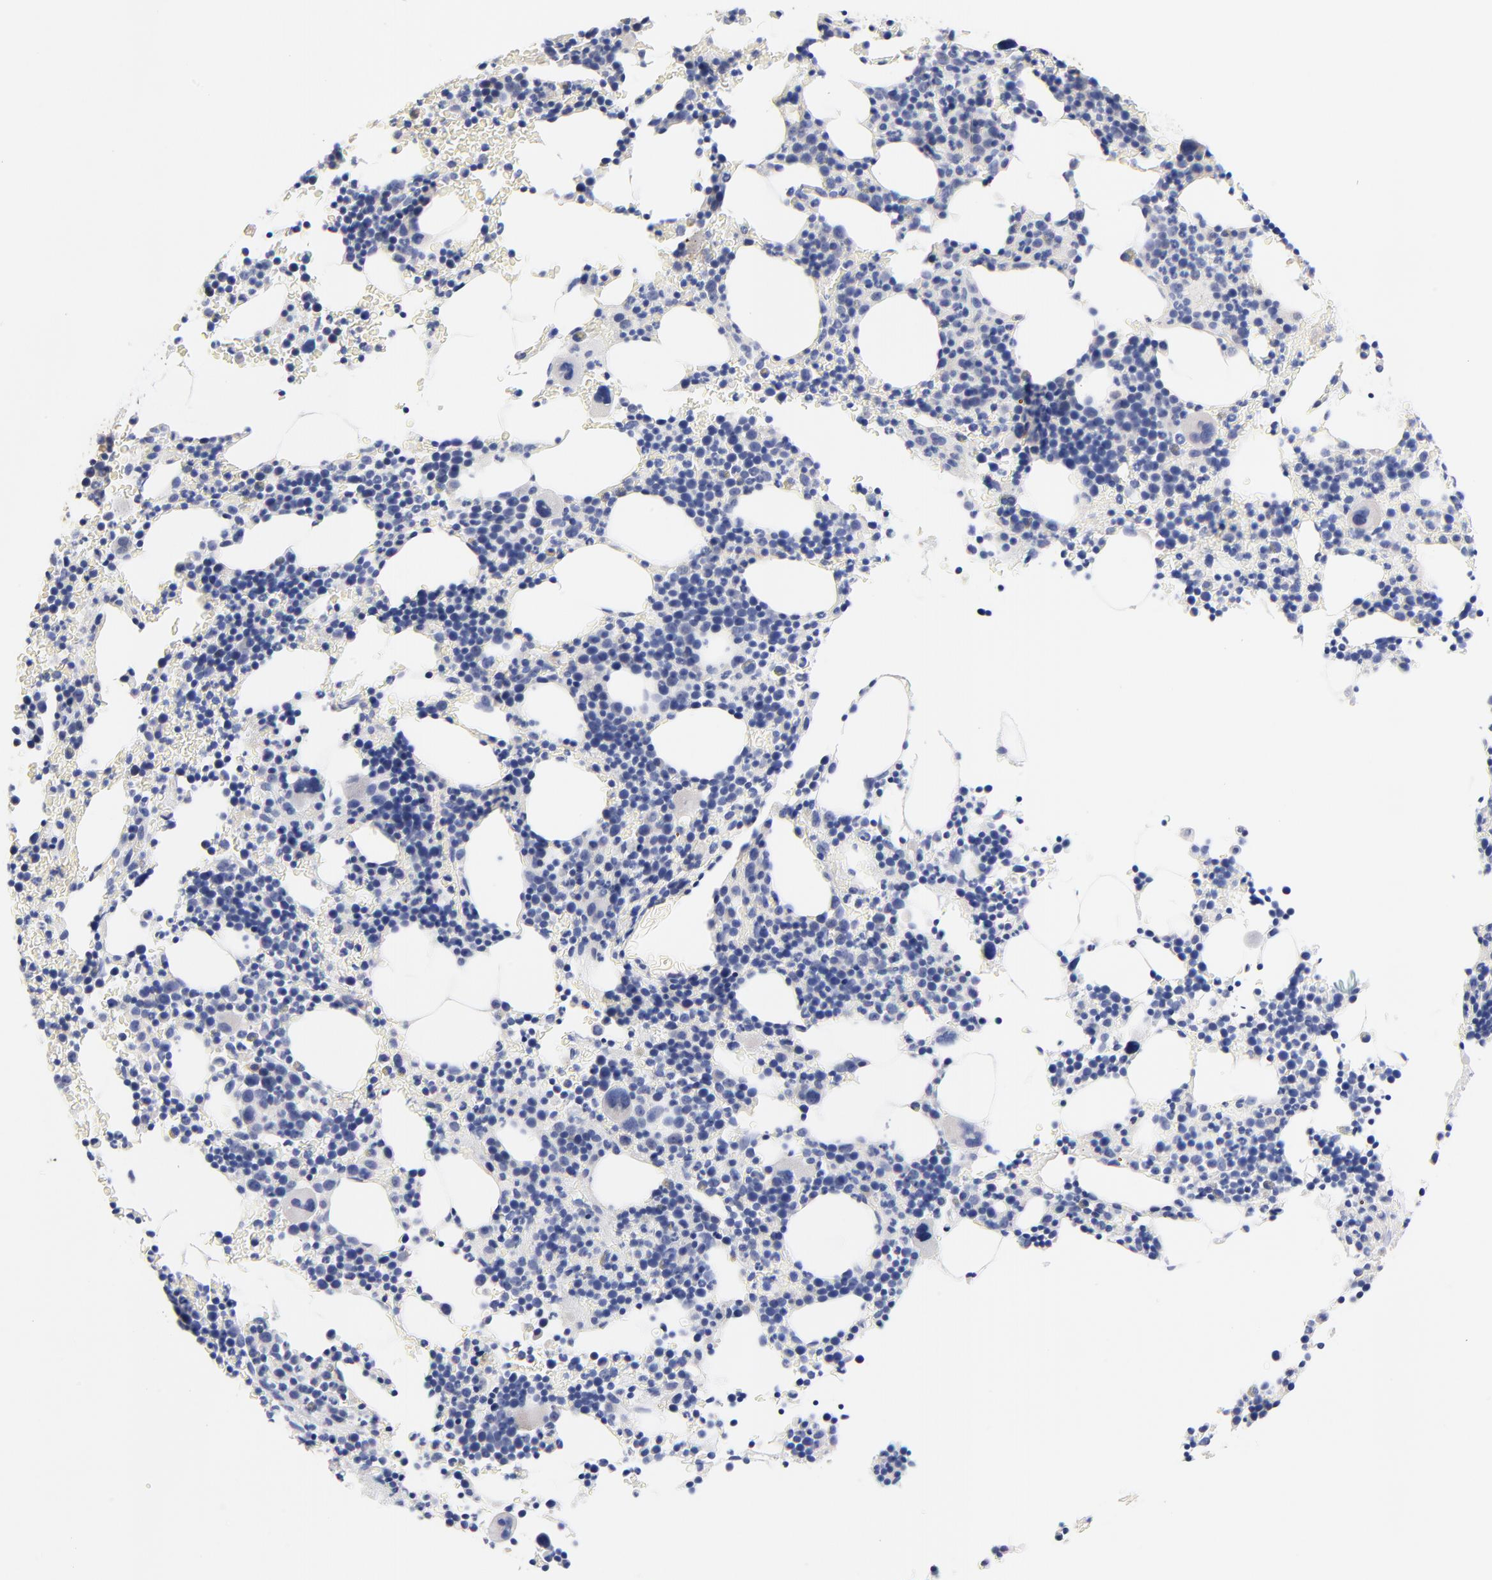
{"staining": {"intensity": "negative", "quantity": "none", "location": "none"}, "tissue": "bone marrow", "cell_type": "Hematopoietic cells", "image_type": "normal", "snomed": [{"axis": "morphology", "description": "Normal tissue, NOS"}, {"axis": "topography", "description": "Bone marrow"}], "caption": "IHC of normal bone marrow demonstrates no staining in hematopoietic cells. Brightfield microscopy of immunohistochemistry stained with DAB (brown) and hematoxylin (blue), captured at high magnification.", "gene": "FBXO10", "patient": {"sex": "female", "age": 78}}